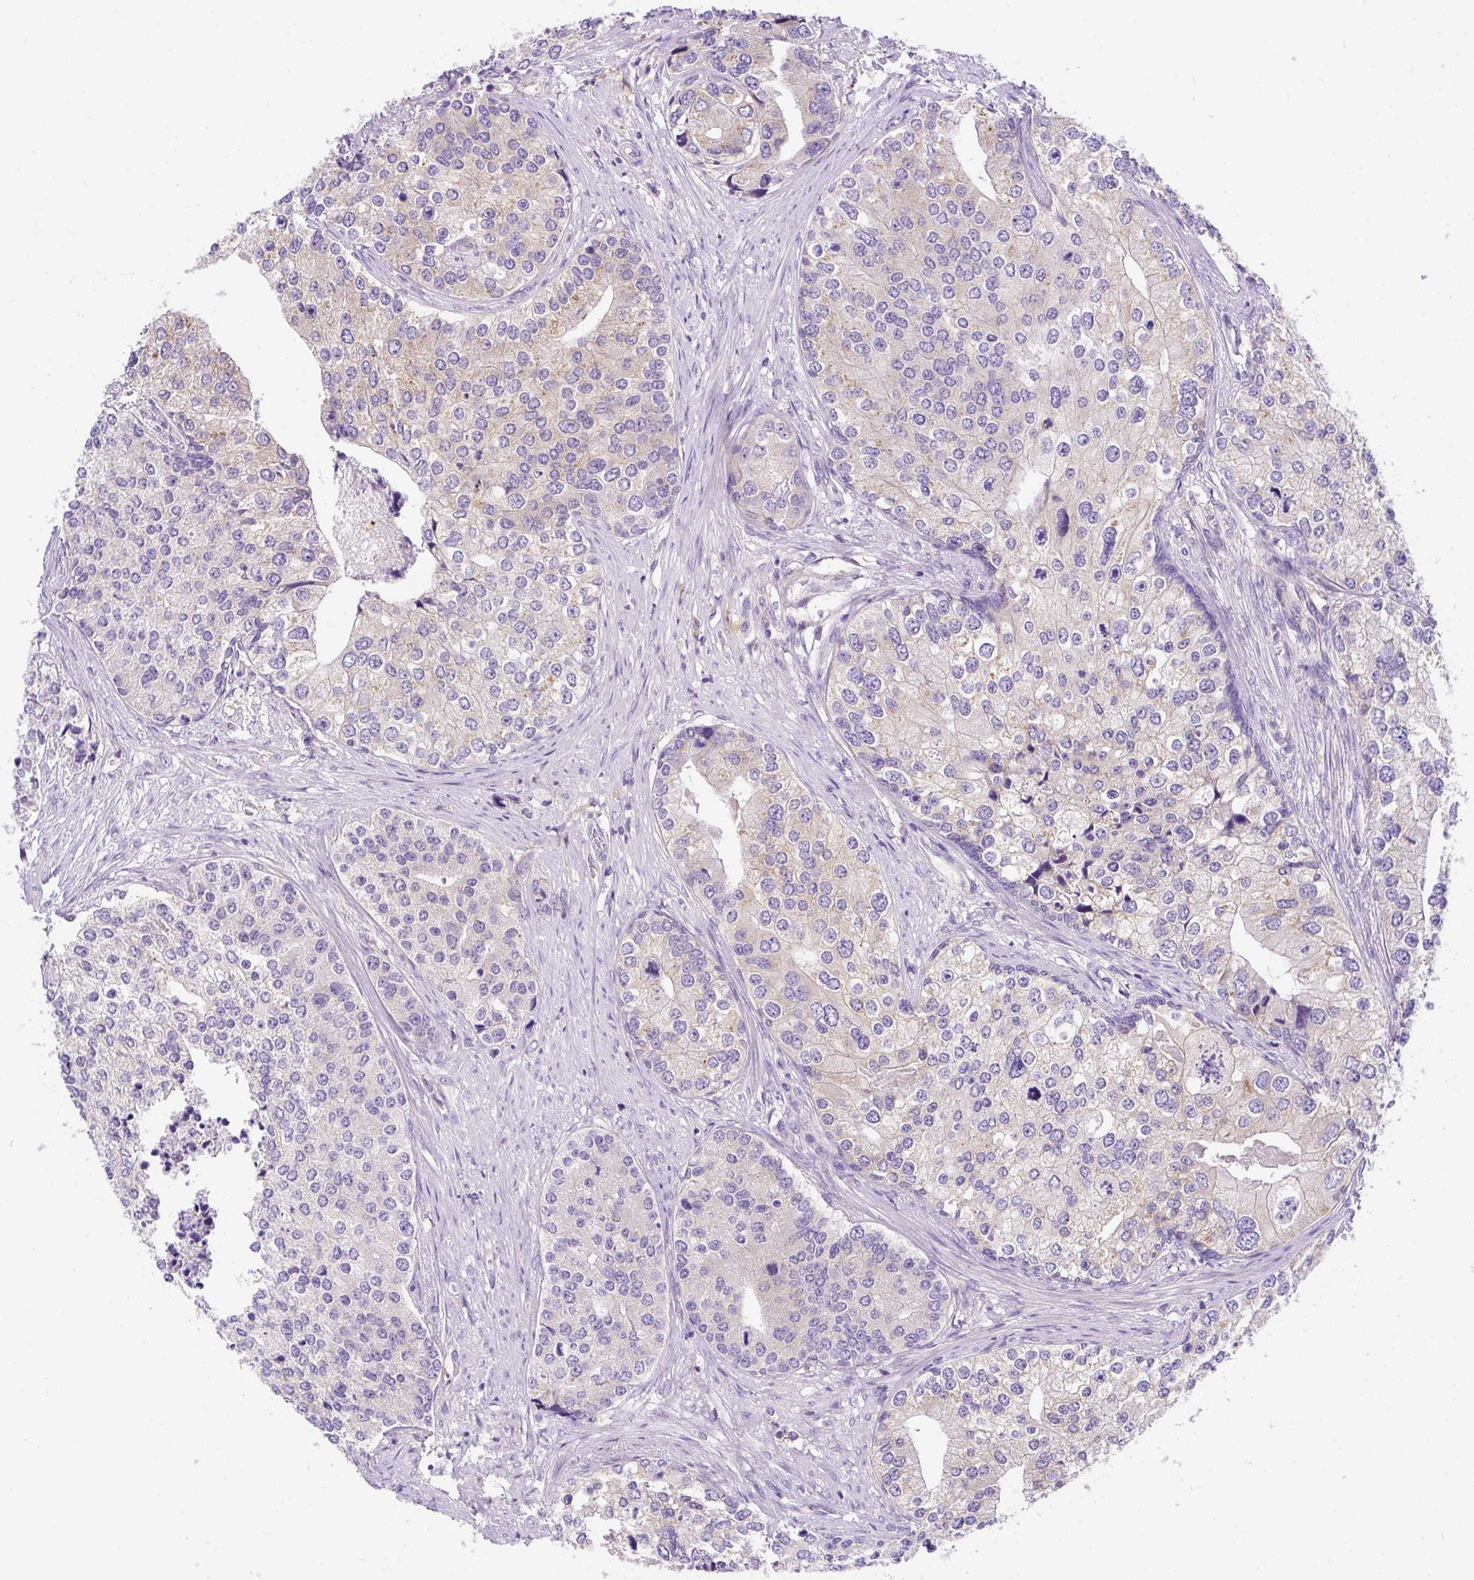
{"staining": {"intensity": "weak", "quantity": "<25%", "location": "cytoplasmic/membranous"}, "tissue": "prostate cancer", "cell_type": "Tumor cells", "image_type": "cancer", "snomed": [{"axis": "morphology", "description": "Adenocarcinoma, High grade"}, {"axis": "topography", "description": "Prostate"}], "caption": "This is a photomicrograph of IHC staining of prostate cancer, which shows no positivity in tumor cells.", "gene": "OR4K15", "patient": {"sex": "male", "age": 62}}